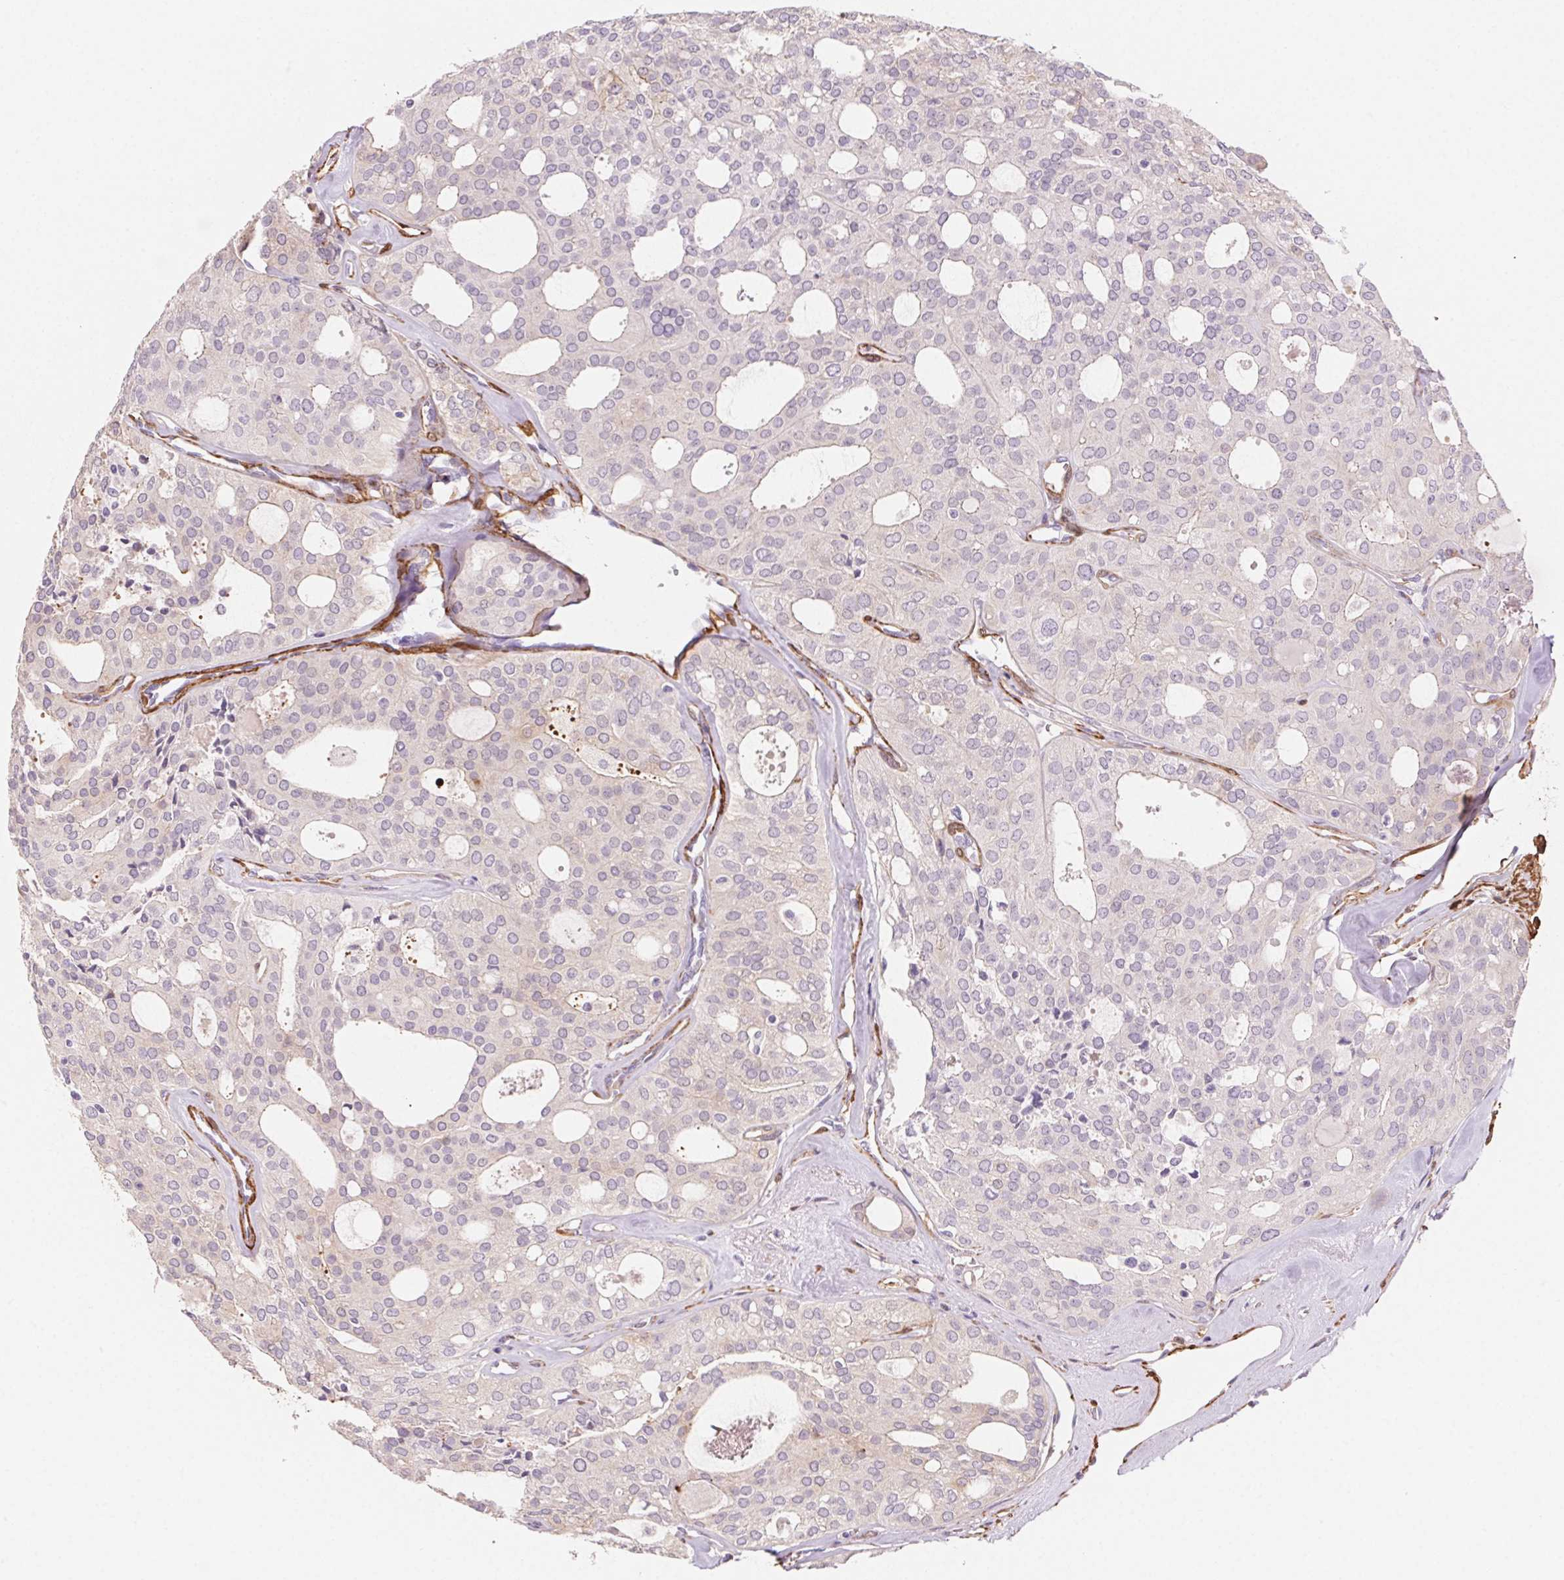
{"staining": {"intensity": "negative", "quantity": "none", "location": "none"}, "tissue": "thyroid cancer", "cell_type": "Tumor cells", "image_type": "cancer", "snomed": [{"axis": "morphology", "description": "Follicular adenoma carcinoma, NOS"}, {"axis": "topography", "description": "Thyroid gland"}], "caption": "Immunohistochemical staining of thyroid cancer shows no significant expression in tumor cells.", "gene": "GPX8", "patient": {"sex": "male", "age": 75}}